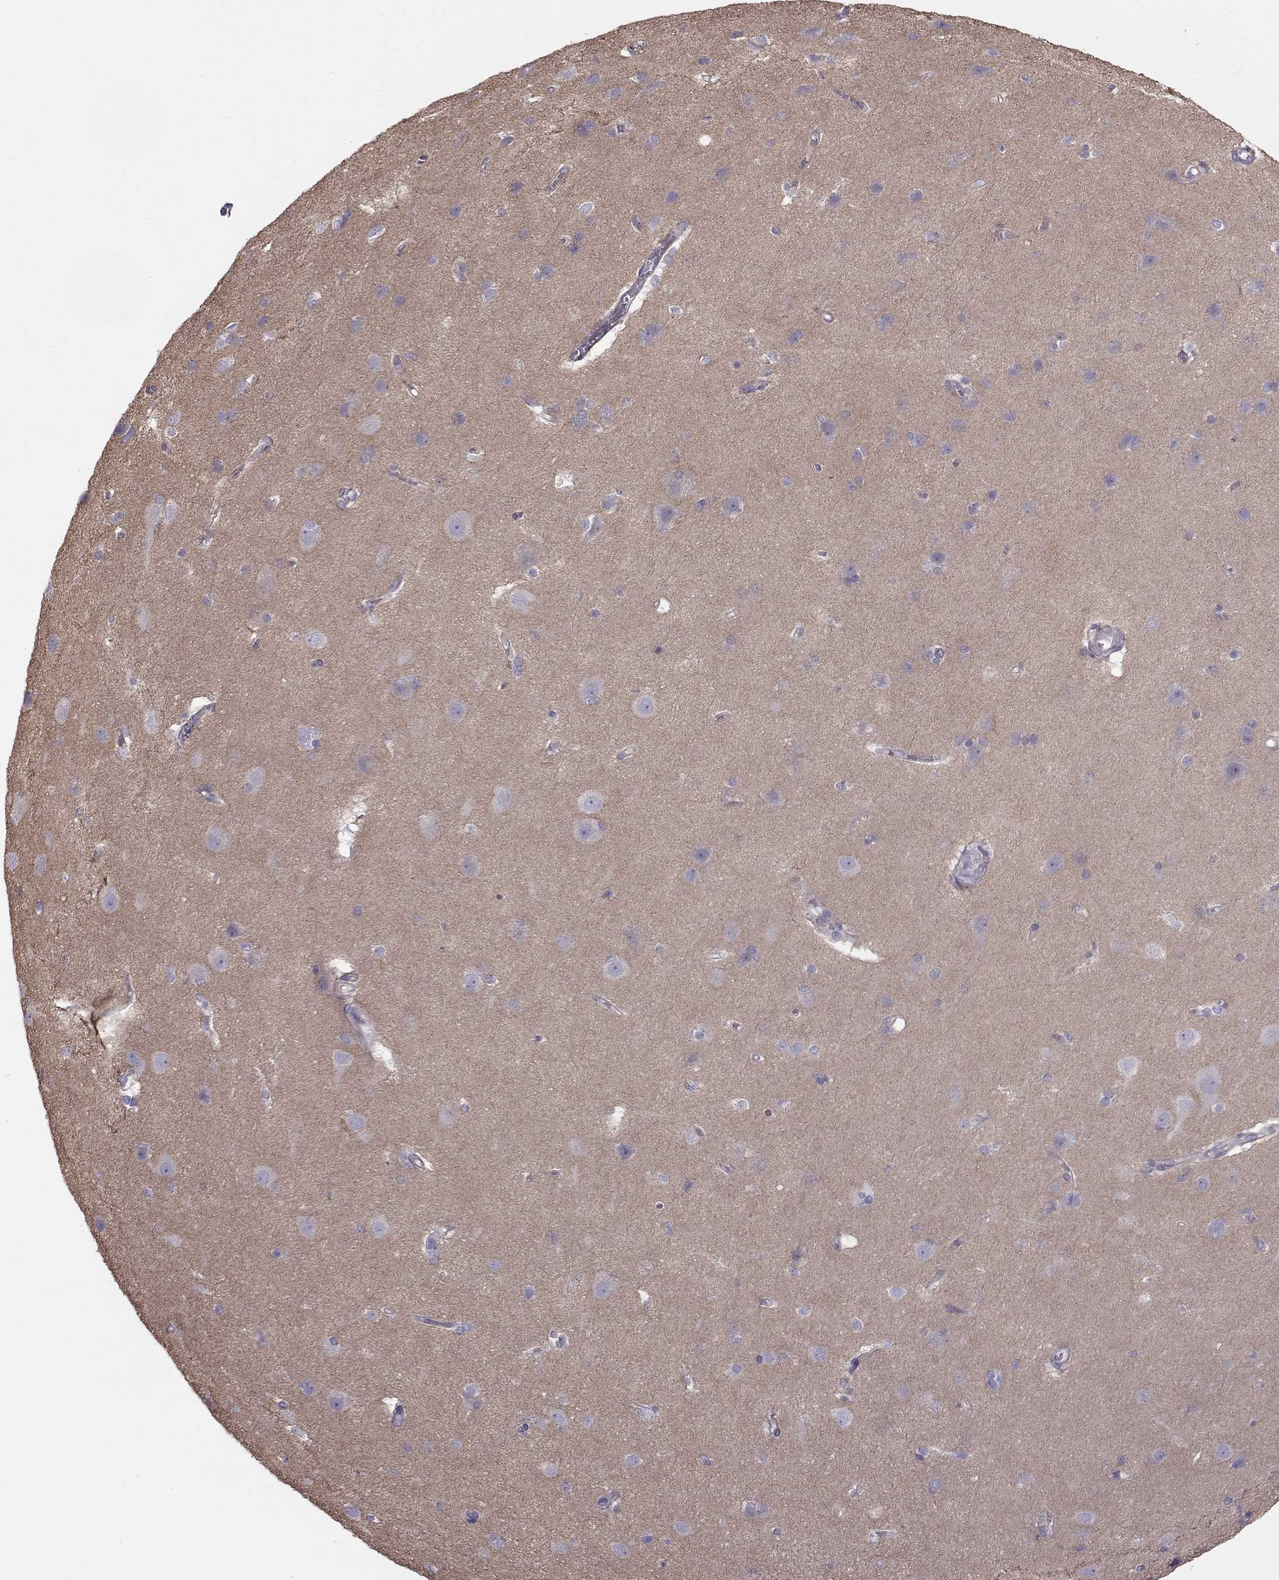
{"staining": {"intensity": "weak", "quantity": "<25%", "location": "cytoplasmic/membranous"}, "tissue": "cerebral cortex", "cell_type": "Endothelial cells", "image_type": "normal", "snomed": [{"axis": "morphology", "description": "Normal tissue, NOS"}, {"axis": "topography", "description": "Cerebral cortex"}], "caption": "IHC image of benign cerebral cortex: cerebral cortex stained with DAB shows no significant protein staining in endothelial cells. (DAB (3,3'-diaminobenzidine) IHC with hematoxylin counter stain).", "gene": "QPCT", "patient": {"sex": "male", "age": 37}}